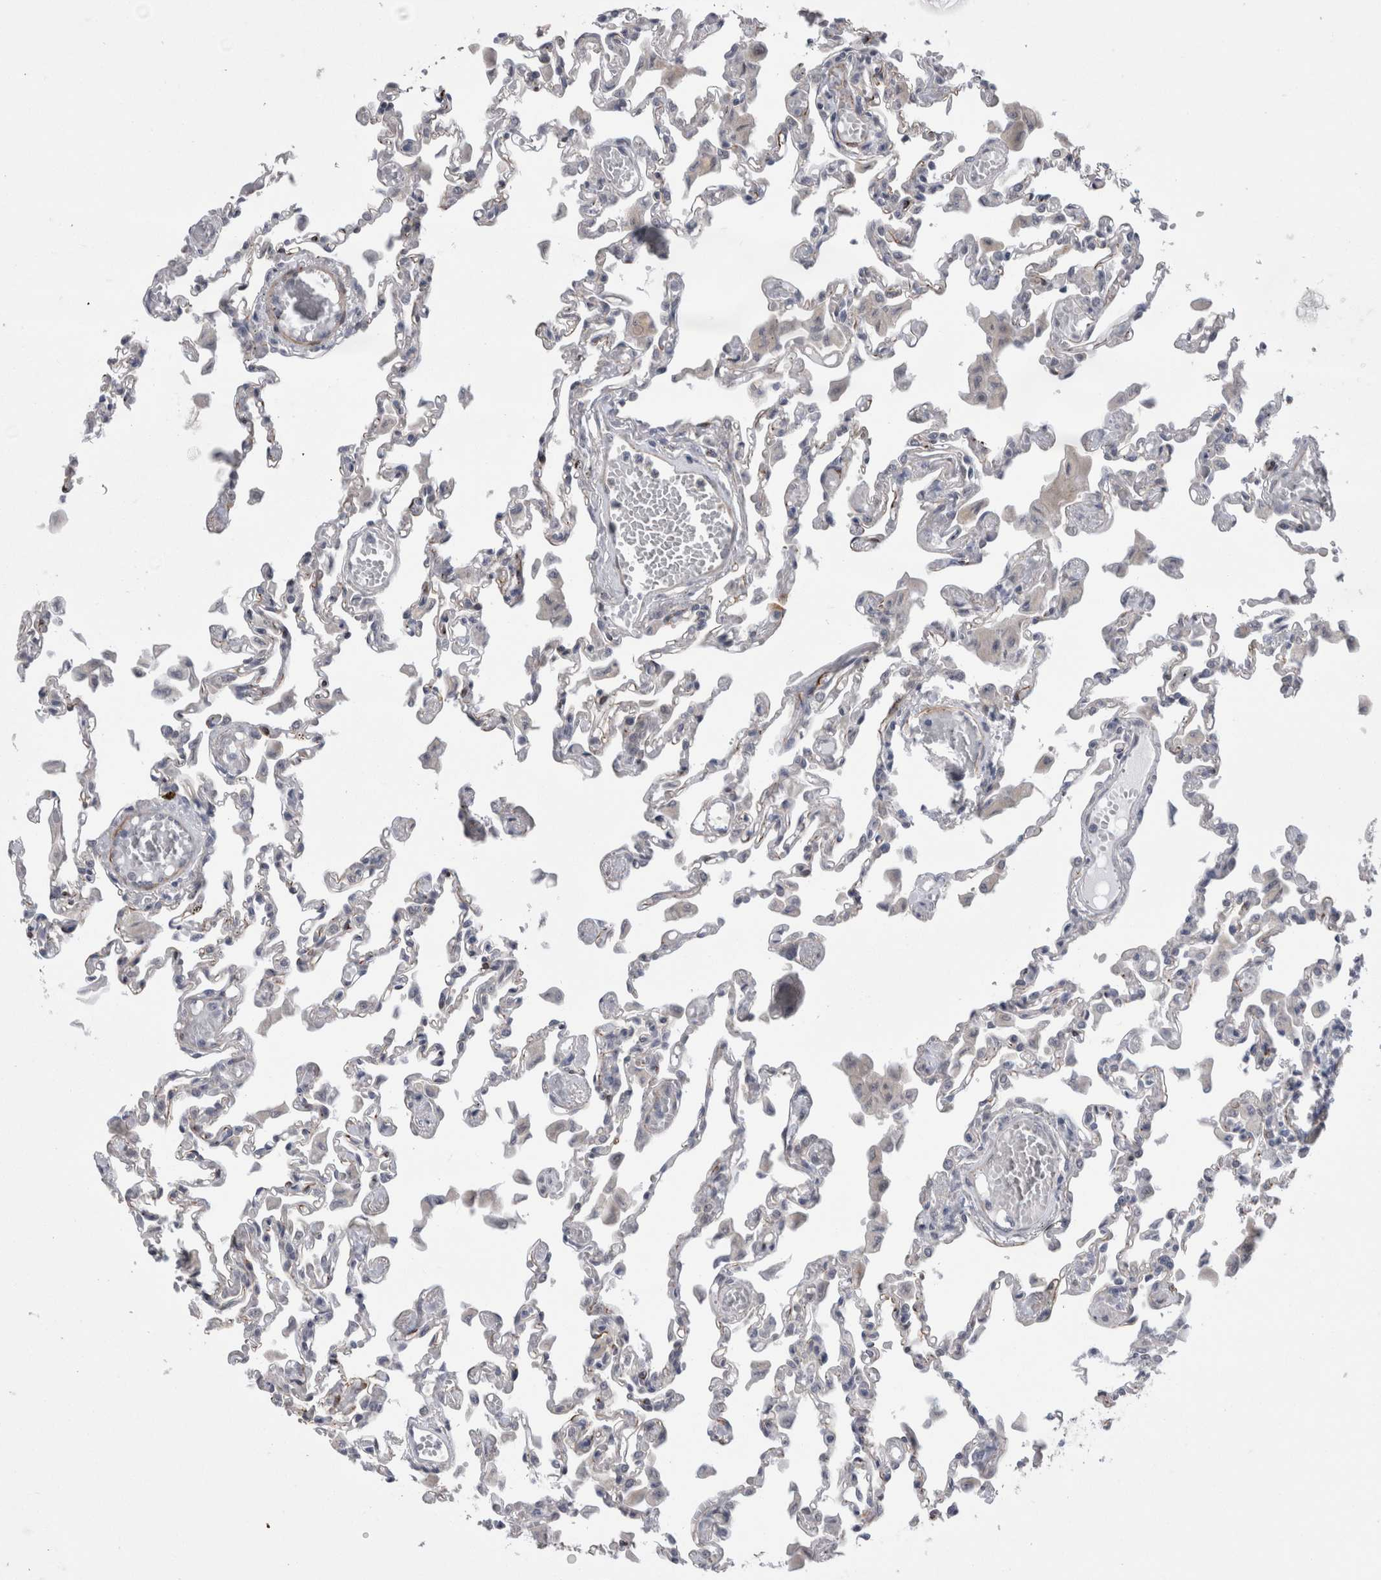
{"staining": {"intensity": "negative", "quantity": "none", "location": "none"}, "tissue": "lung", "cell_type": "Alveolar cells", "image_type": "normal", "snomed": [{"axis": "morphology", "description": "Normal tissue, NOS"}, {"axis": "topography", "description": "Bronchus"}, {"axis": "topography", "description": "Lung"}], "caption": "Immunohistochemical staining of unremarkable human lung displays no significant staining in alveolar cells.", "gene": "FAM83H", "patient": {"sex": "female", "age": 49}}